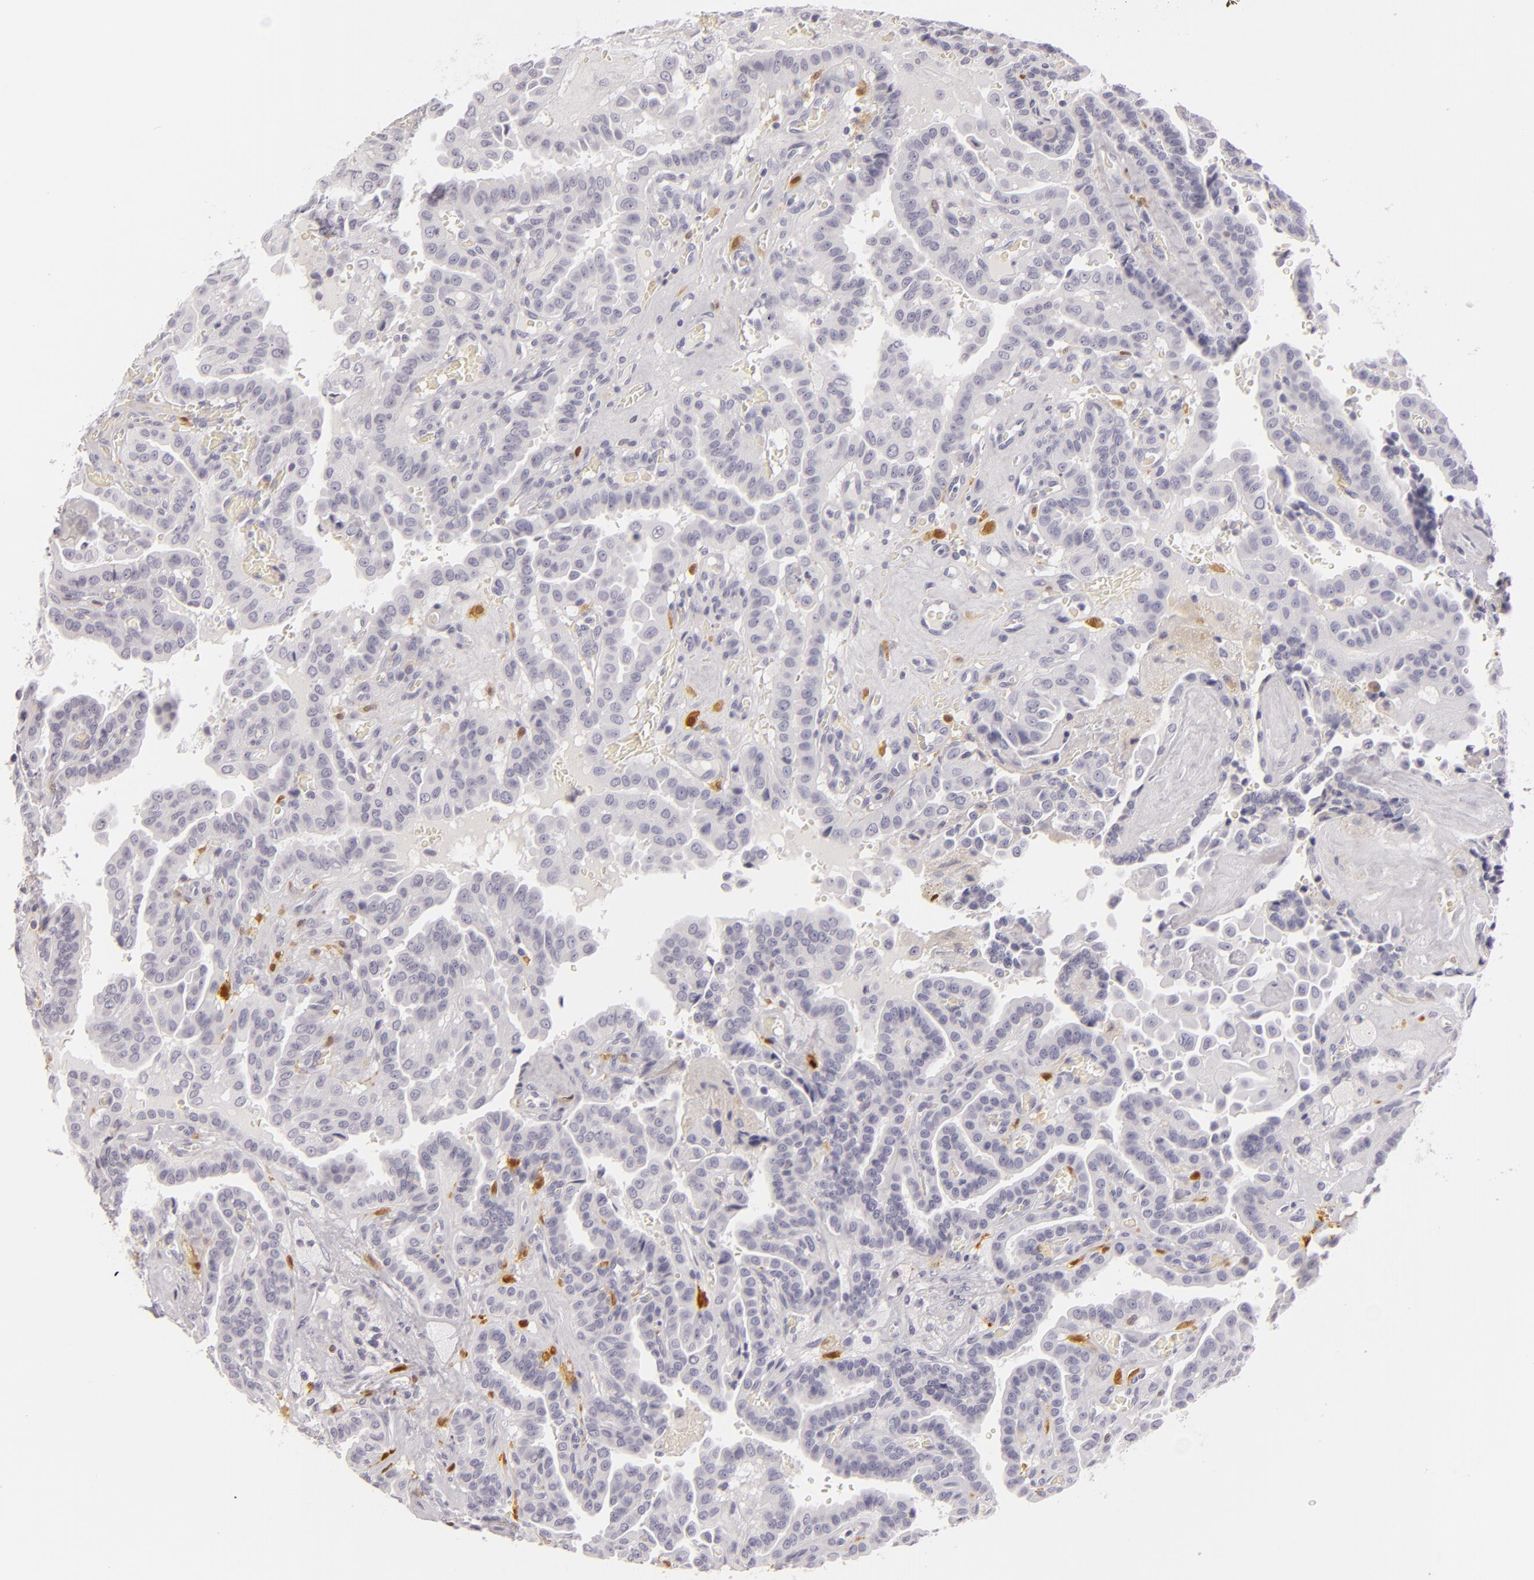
{"staining": {"intensity": "negative", "quantity": "none", "location": "none"}, "tissue": "thyroid cancer", "cell_type": "Tumor cells", "image_type": "cancer", "snomed": [{"axis": "morphology", "description": "Papillary adenocarcinoma, NOS"}, {"axis": "topography", "description": "Thyroid gland"}], "caption": "DAB (3,3'-diaminobenzidine) immunohistochemical staining of human papillary adenocarcinoma (thyroid) reveals no significant expression in tumor cells.", "gene": "F13A1", "patient": {"sex": "male", "age": 87}}